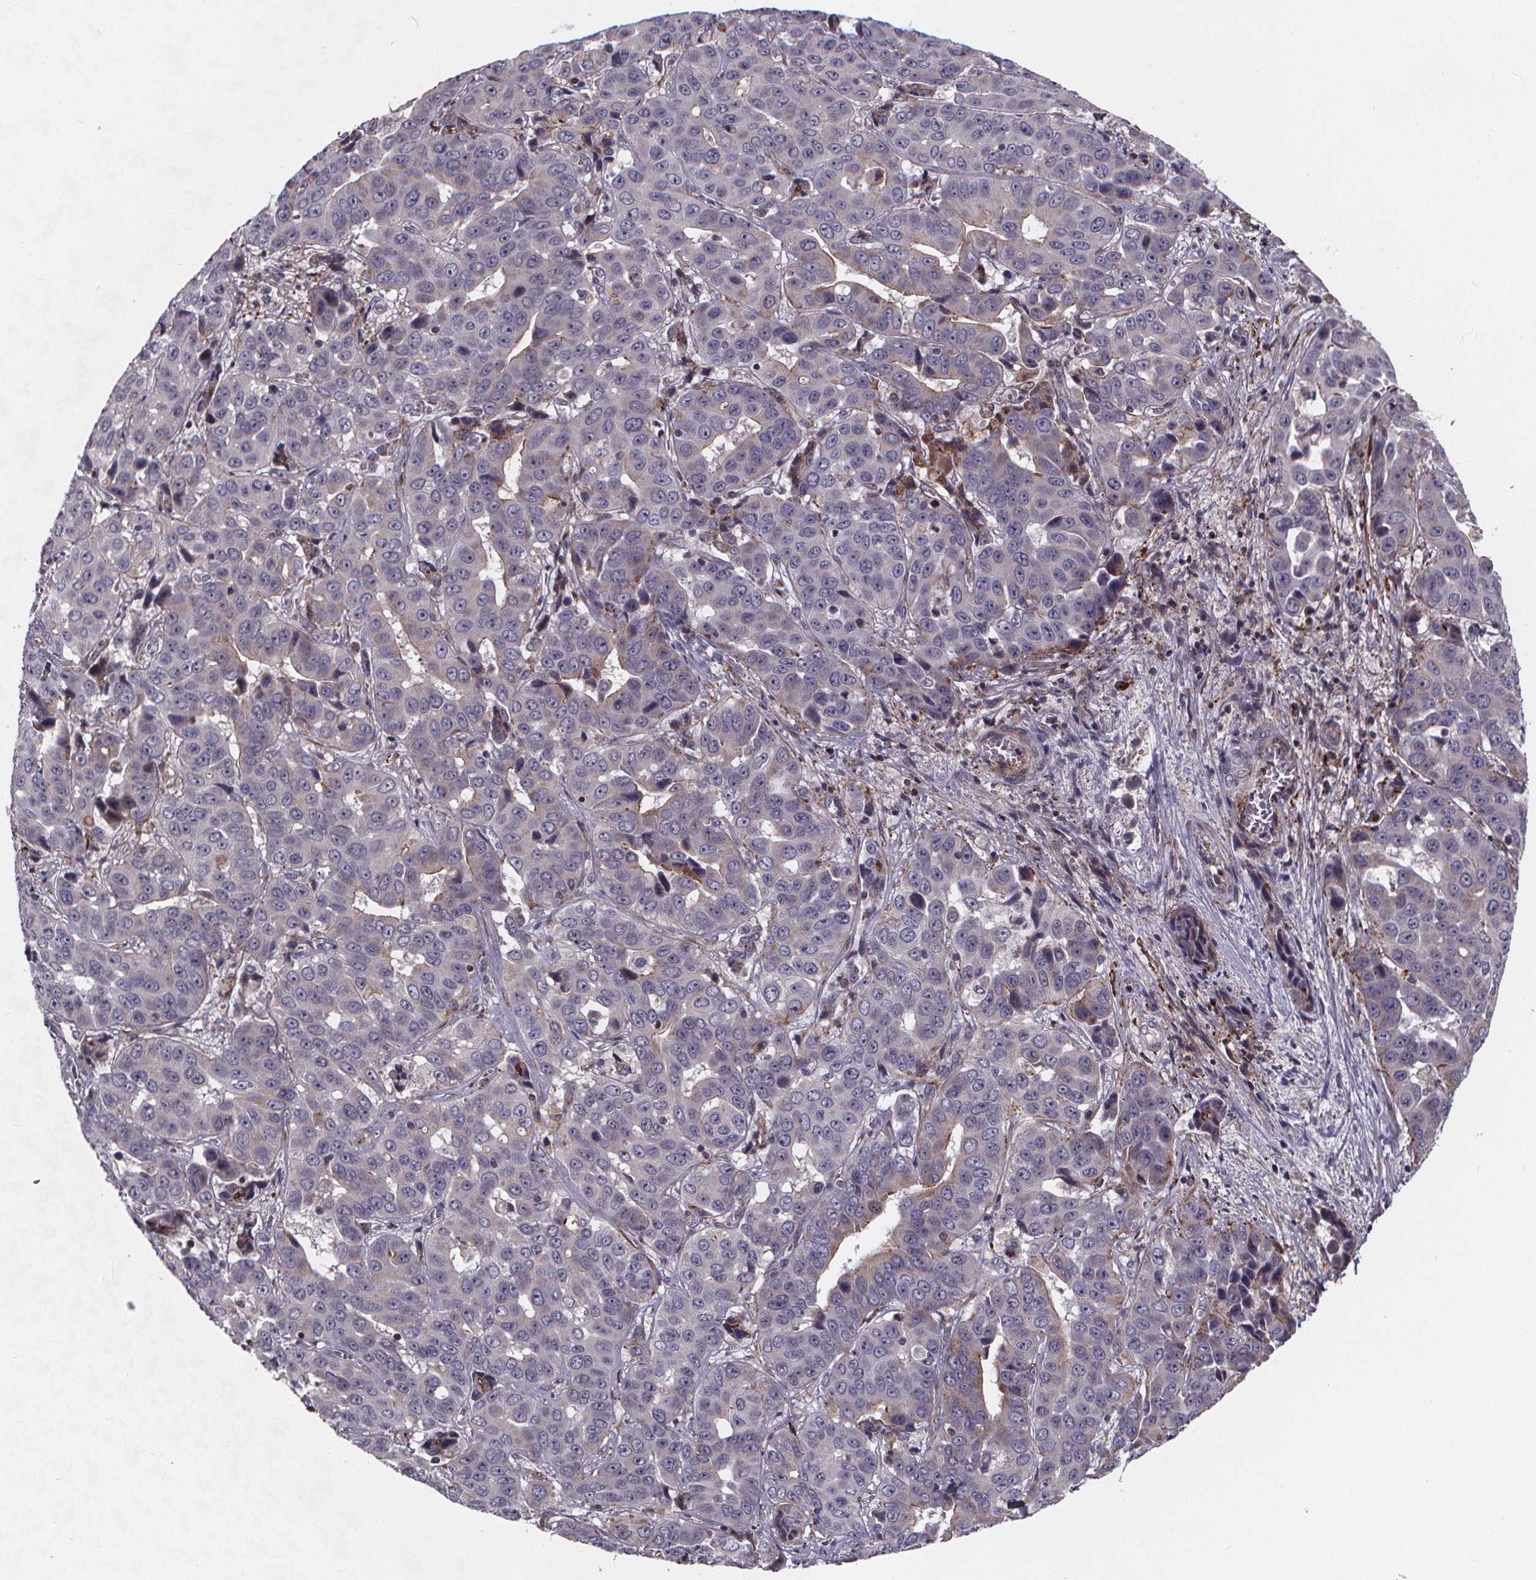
{"staining": {"intensity": "negative", "quantity": "none", "location": "none"}, "tissue": "liver cancer", "cell_type": "Tumor cells", "image_type": "cancer", "snomed": [{"axis": "morphology", "description": "Cholangiocarcinoma"}, {"axis": "topography", "description": "Liver"}], "caption": "Tumor cells are negative for brown protein staining in liver cholangiocarcinoma.", "gene": "FBXW2", "patient": {"sex": "female", "age": 52}}